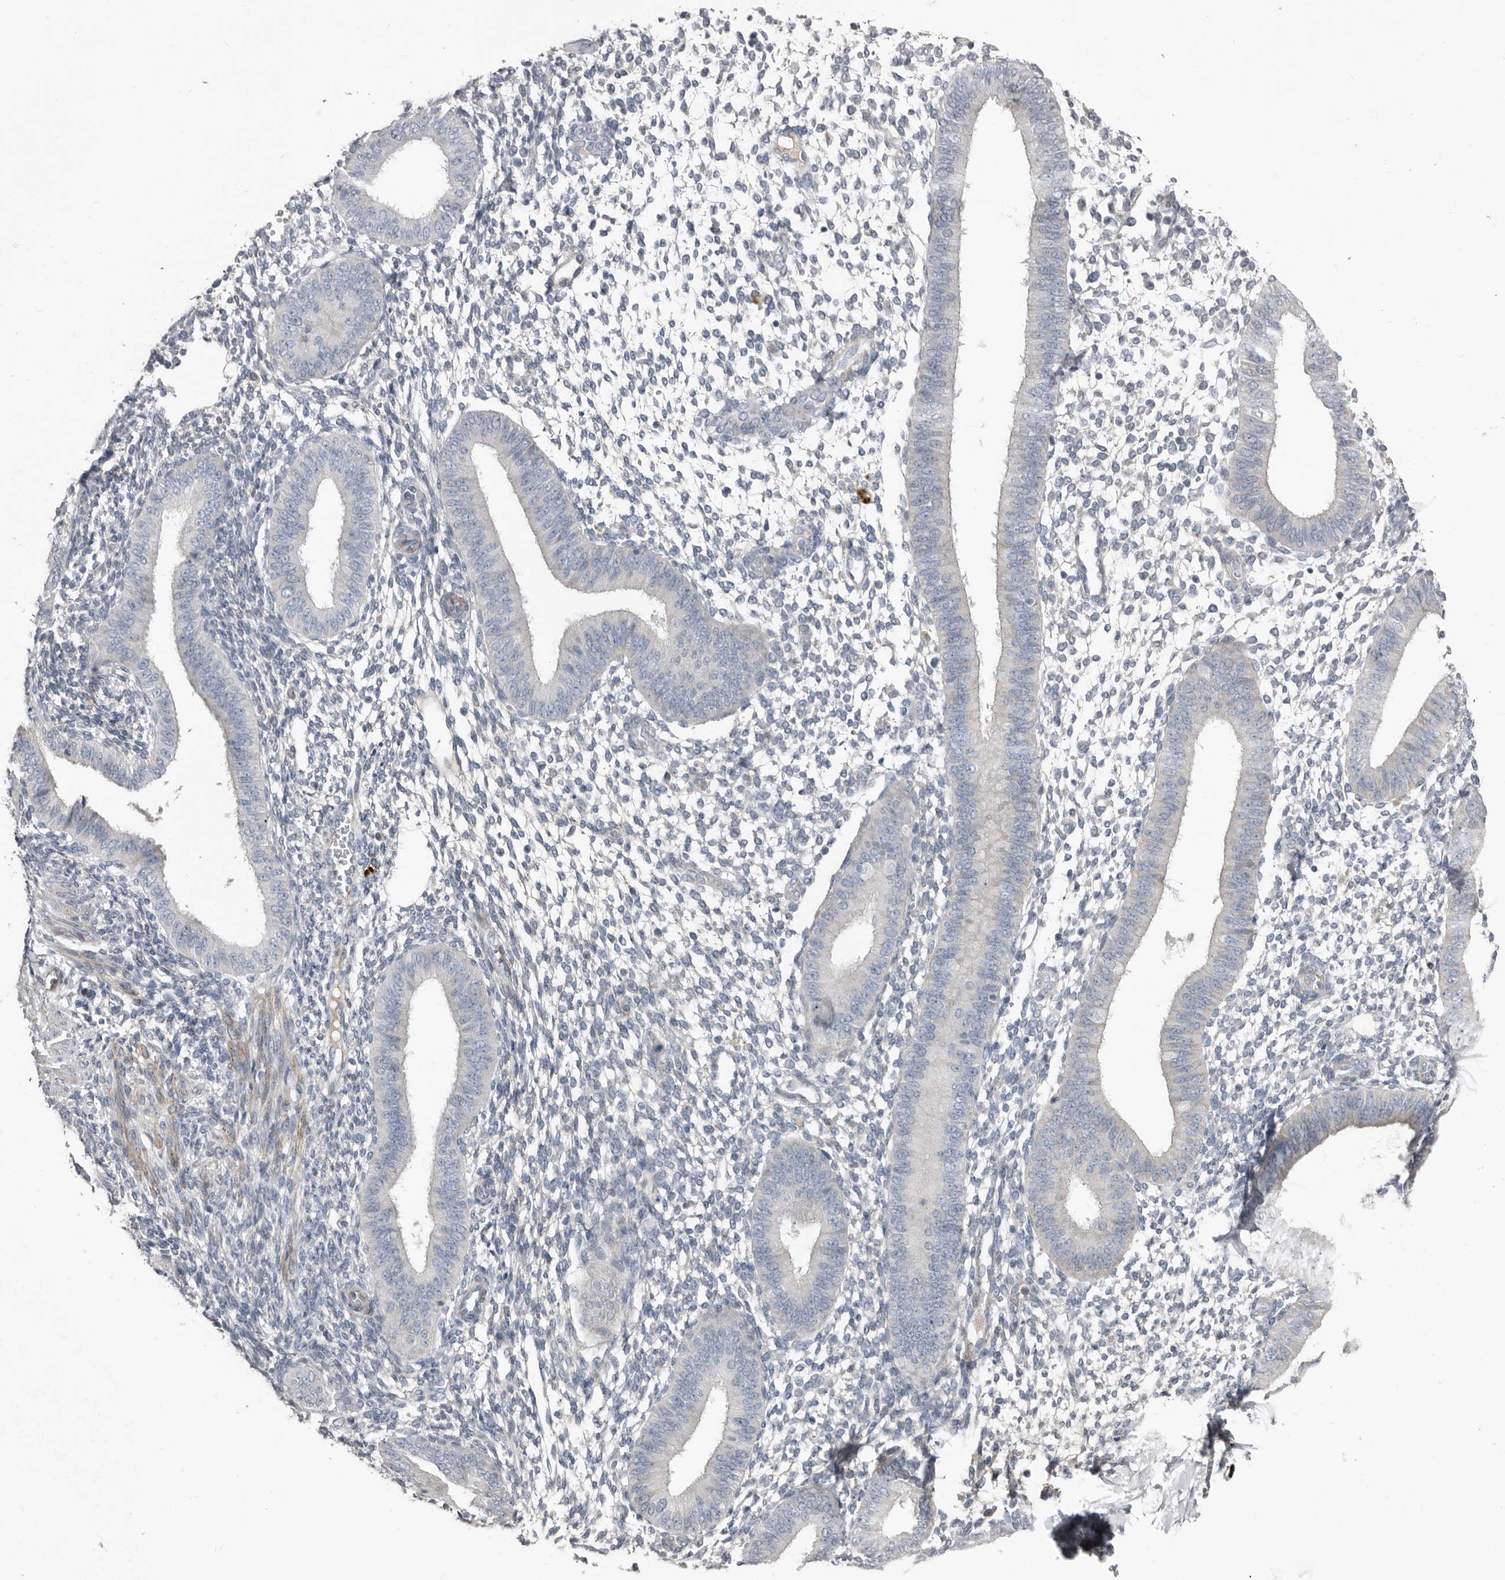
{"staining": {"intensity": "negative", "quantity": "none", "location": "none"}, "tissue": "endometrium", "cell_type": "Cells in endometrial stroma", "image_type": "normal", "snomed": [{"axis": "morphology", "description": "Normal tissue, NOS"}, {"axis": "topography", "description": "Uterus"}, {"axis": "topography", "description": "Endometrium"}], "caption": "Immunohistochemistry (IHC) image of benign endometrium stained for a protein (brown), which exhibits no staining in cells in endometrial stroma.", "gene": "ZNF114", "patient": {"sex": "female", "age": 48}}